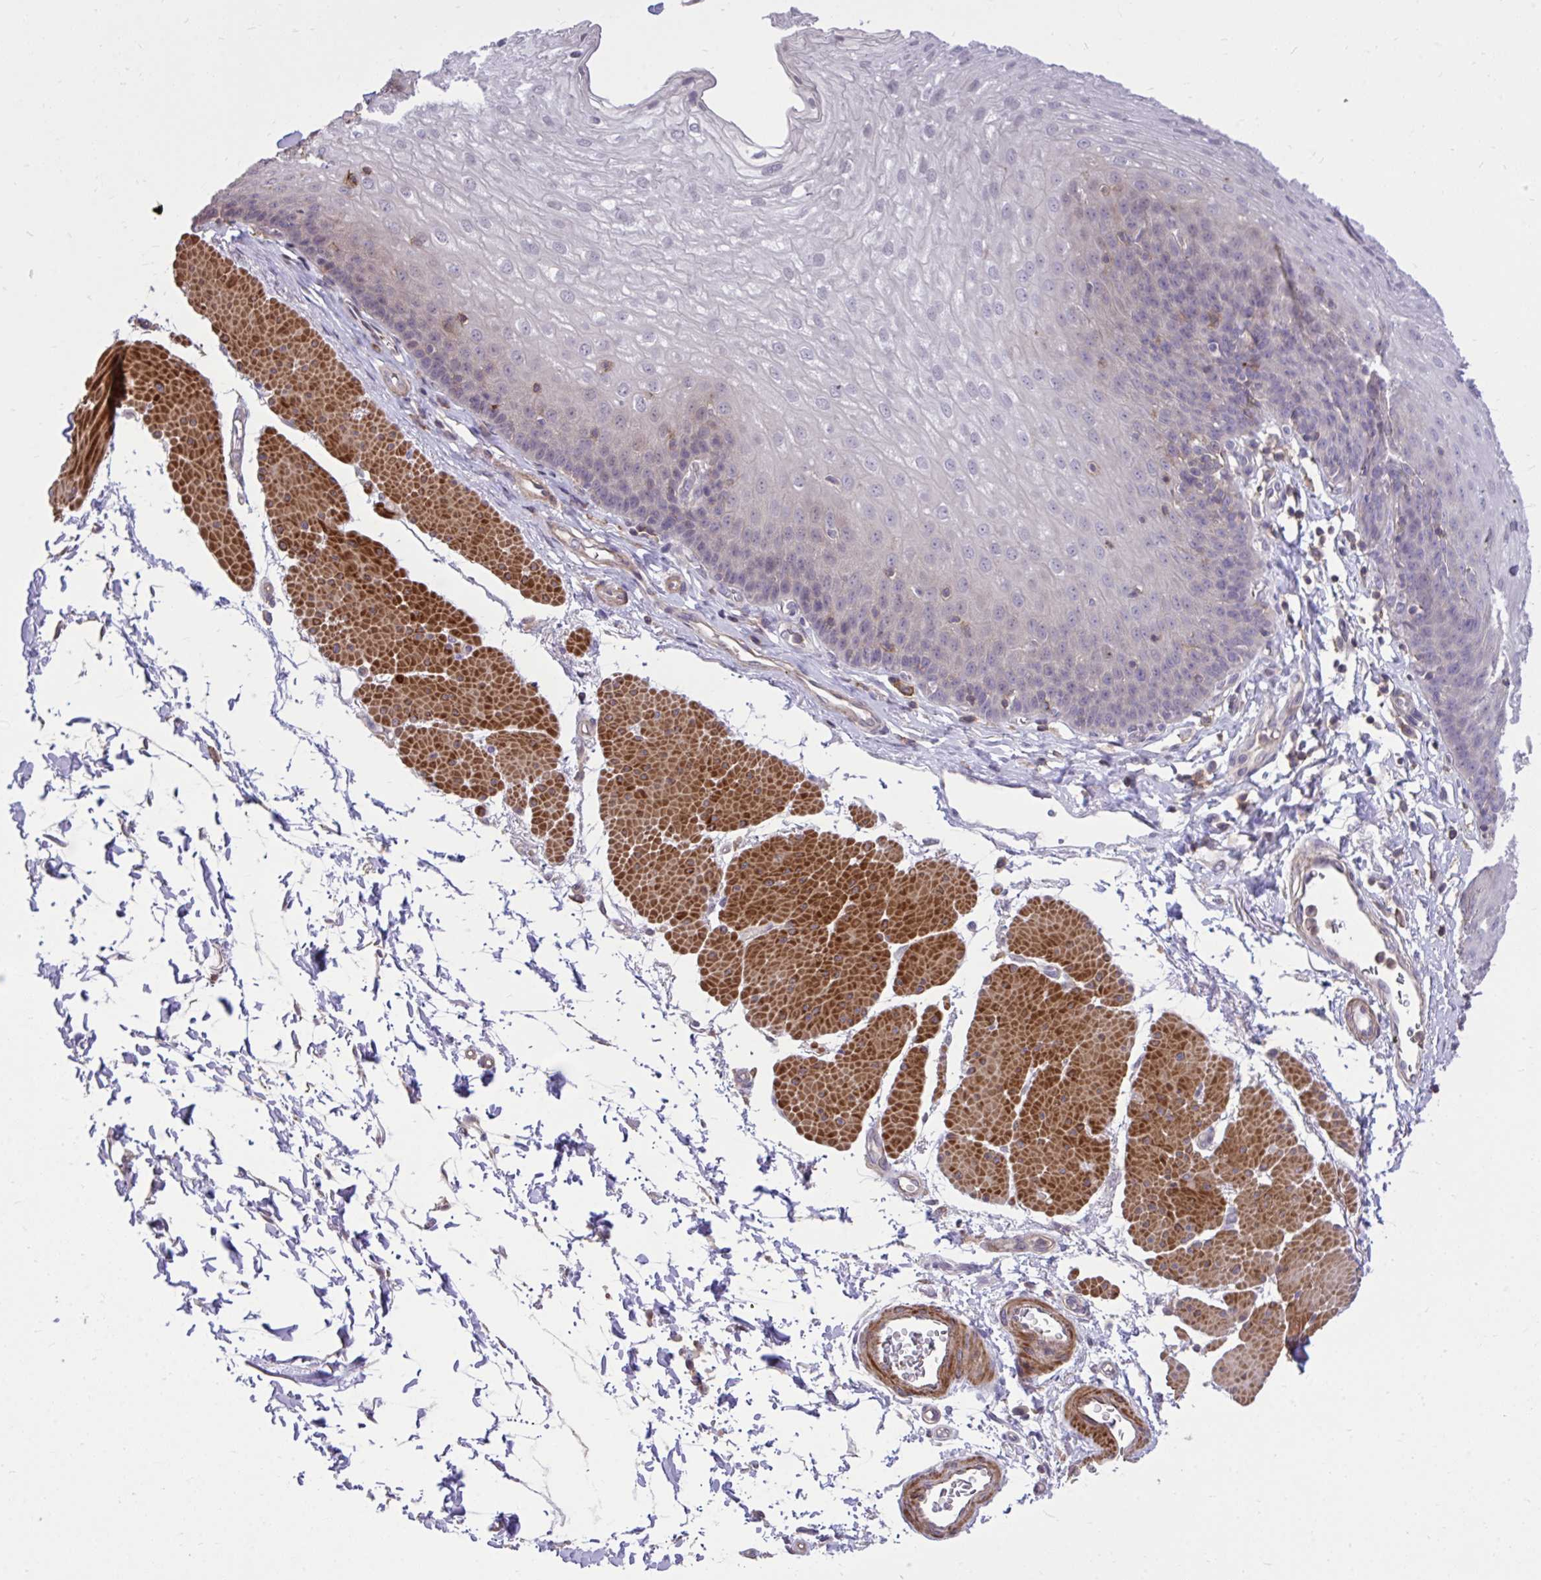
{"staining": {"intensity": "negative", "quantity": "none", "location": "none"}, "tissue": "esophagus", "cell_type": "Squamous epithelial cells", "image_type": "normal", "snomed": [{"axis": "morphology", "description": "Normal tissue, NOS"}, {"axis": "topography", "description": "Esophagus"}], "caption": "Immunohistochemistry (IHC) of benign esophagus exhibits no positivity in squamous epithelial cells.", "gene": "IGFL2", "patient": {"sex": "female", "age": 81}}